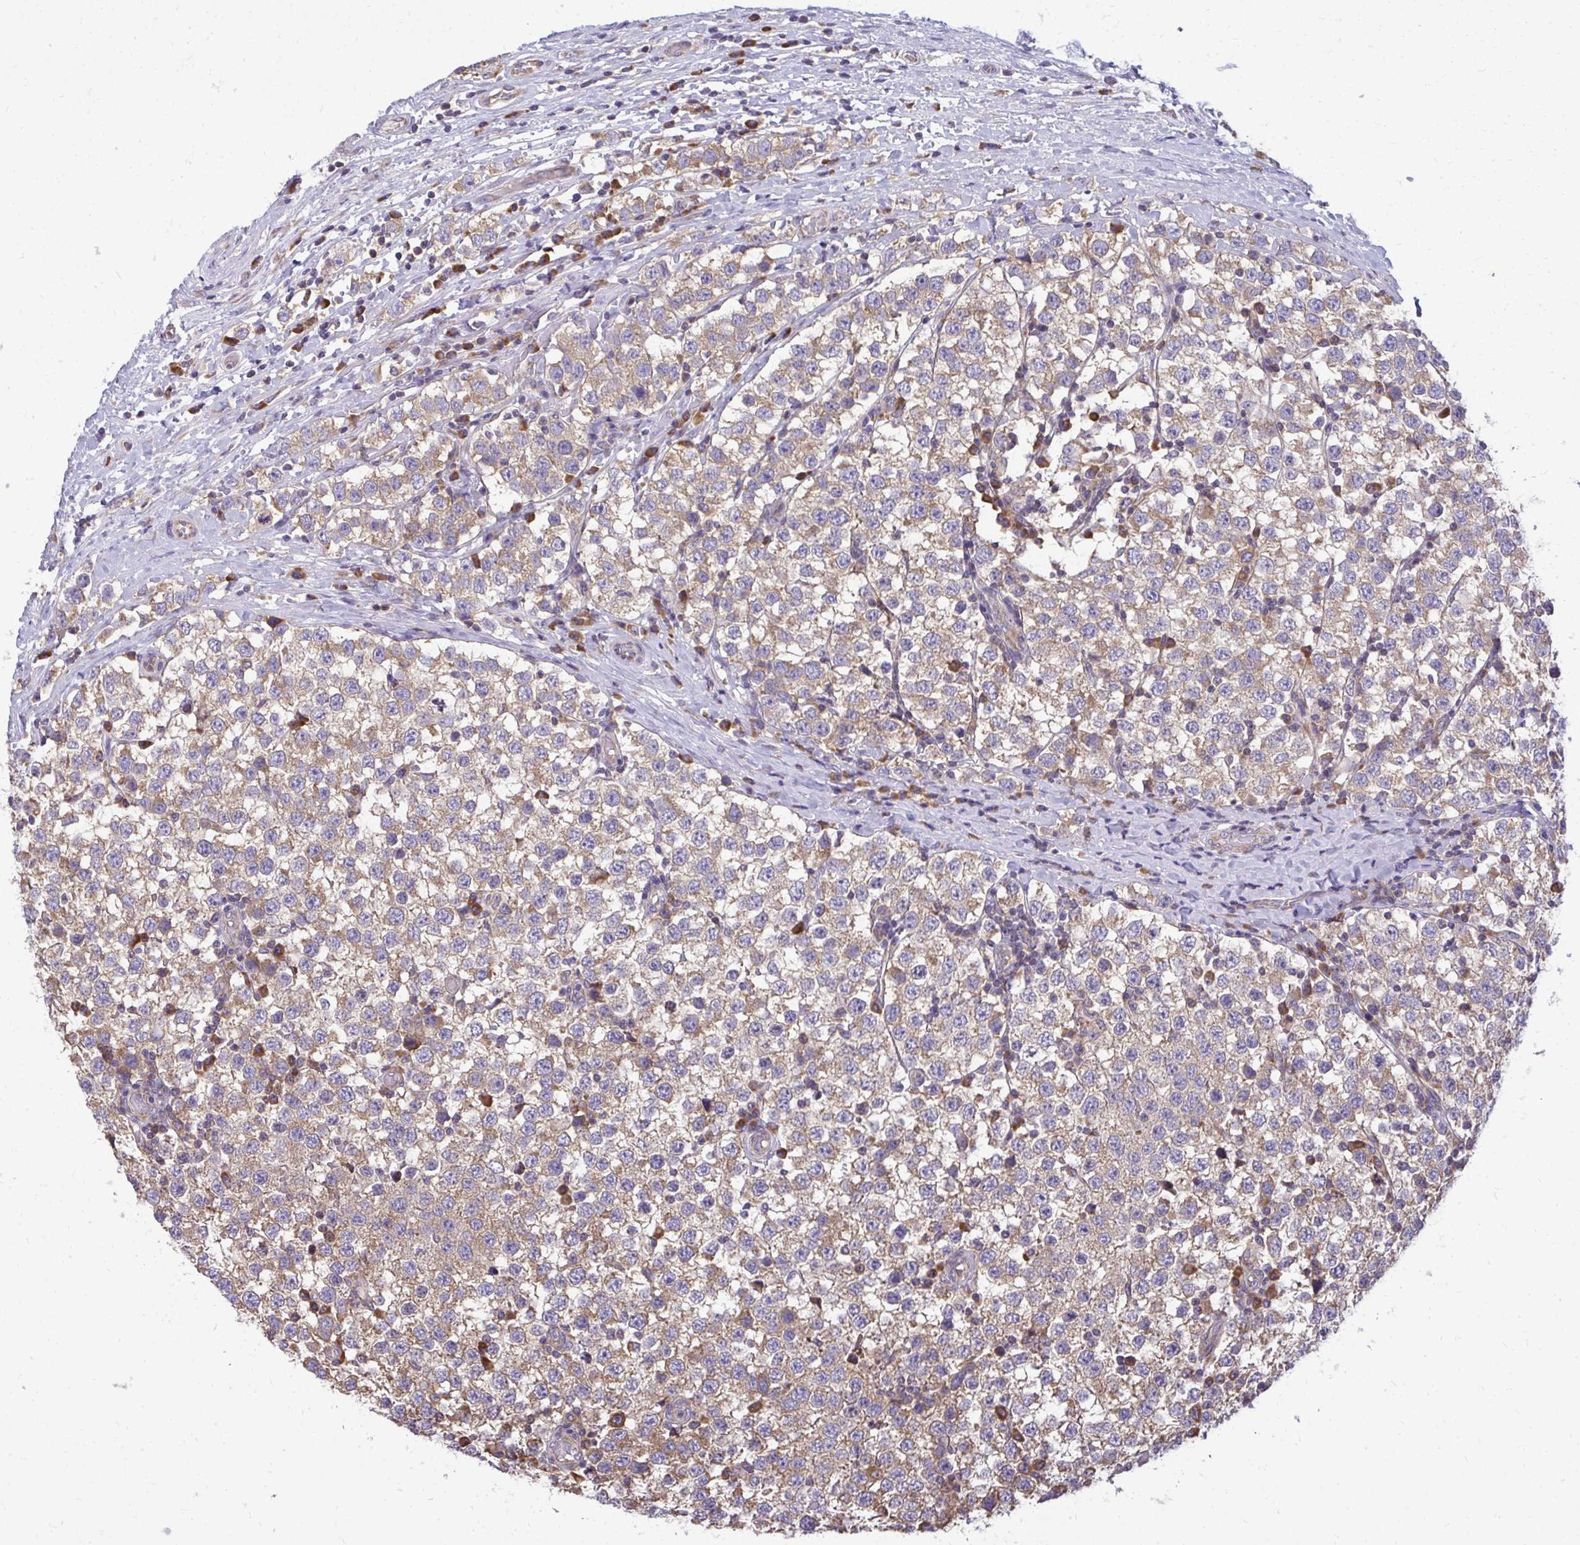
{"staining": {"intensity": "moderate", "quantity": ">75%", "location": "cytoplasmic/membranous"}, "tissue": "testis cancer", "cell_type": "Tumor cells", "image_type": "cancer", "snomed": [{"axis": "morphology", "description": "Seminoma, NOS"}, {"axis": "topography", "description": "Testis"}], "caption": "An image of seminoma (testis) stained for a protein shows moderate cytoplasmic/membranous brown staining in tumor cells.", "gene": "RPLP2", "patient": {"sex": "male", "age": 34}}